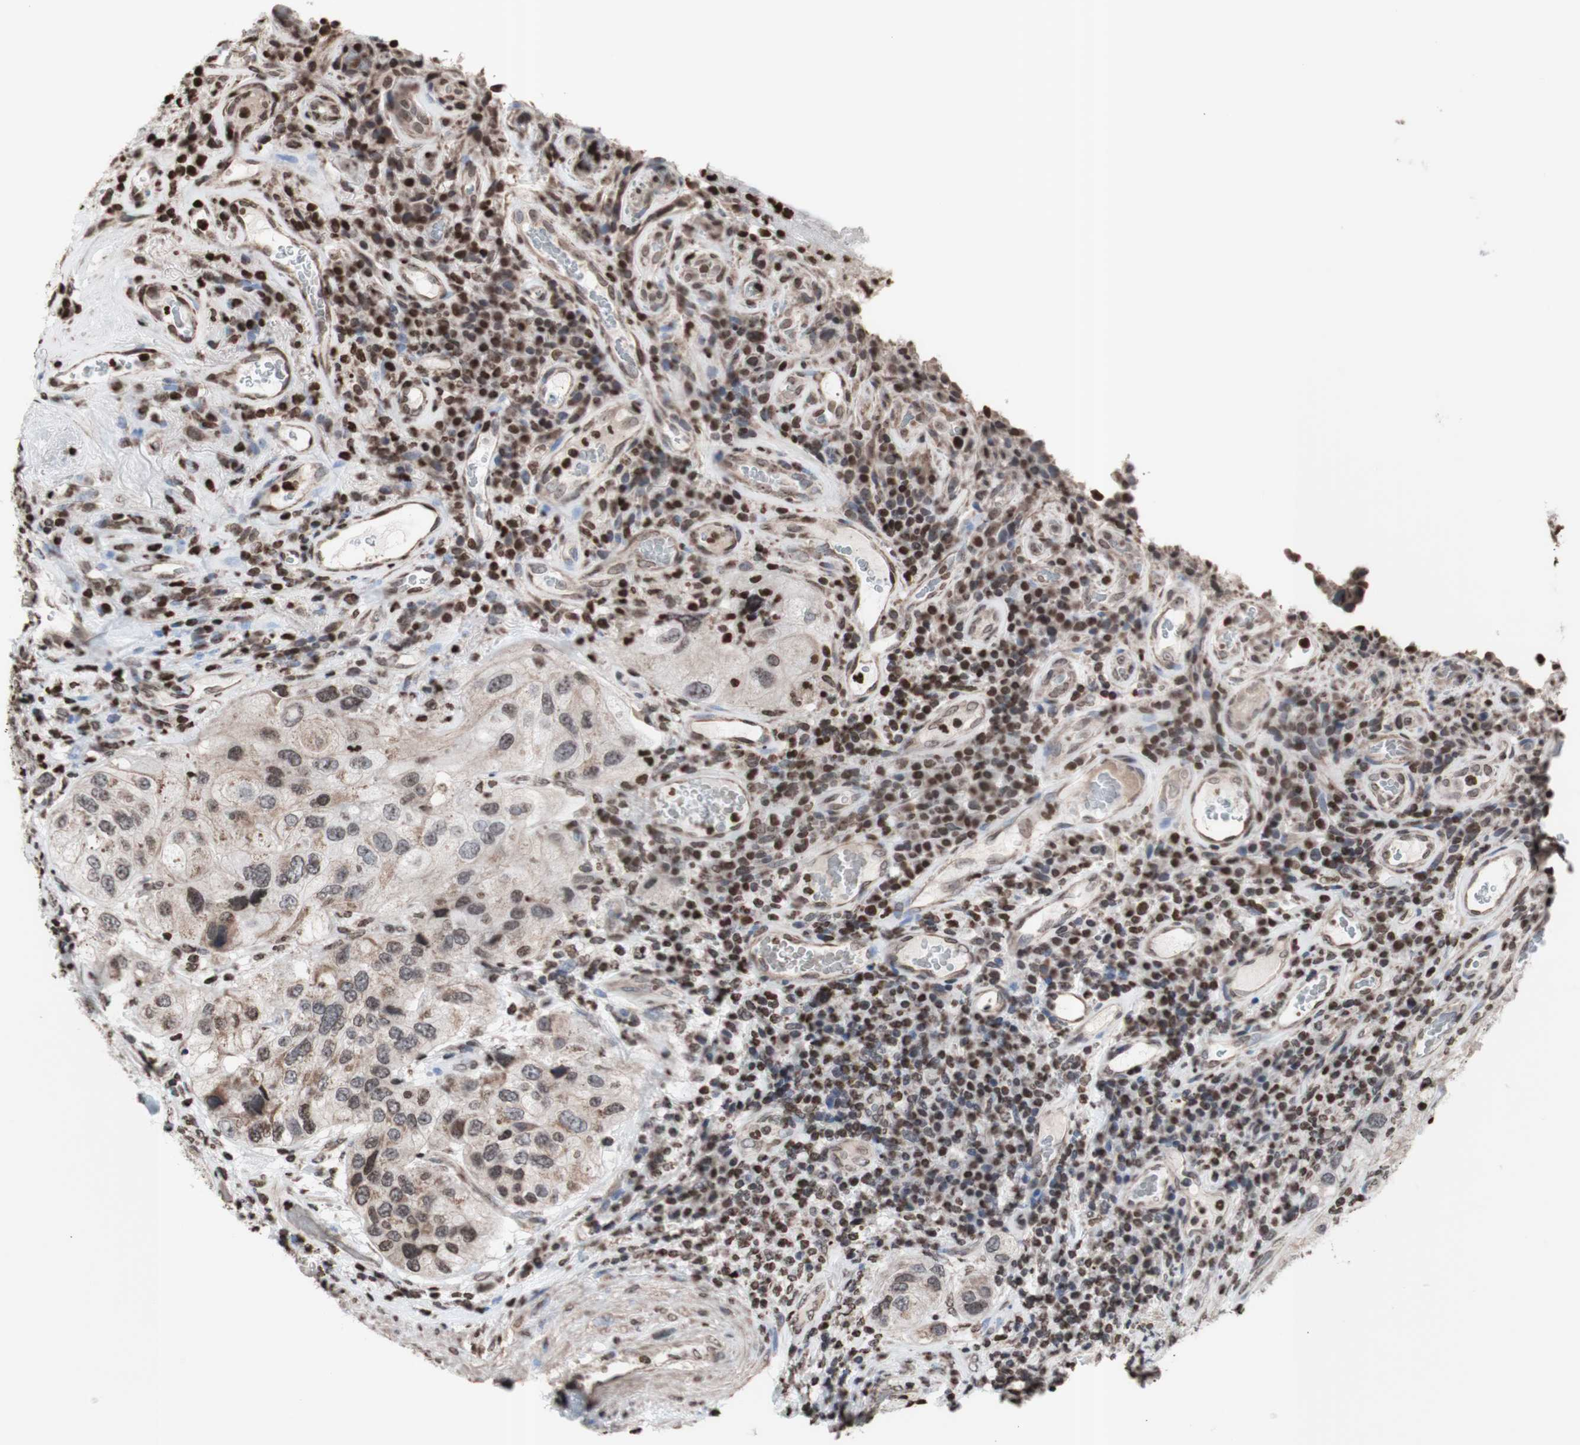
{"staining": {"intensity": "weak", "quantity": ">75%", "location": "cytoplasmic/membranous"}, "tissue": "urothelial cancer", "cell_type": "Tumor cells", "image_type": "cancer", "snomed": [{"axis": "morphology", "description": "Urothelial carcinoma, High grade"}, {"axis": "topography", "description": "Urinary bladder"}], "caption": "Immunohistochemical staining of human urothelial cancer reveals low levels of weak cytoplasmic/membranous expression in approximately >75% of tumor cells.", "gene": "SNAI2", "patient": {"sex": "female", "age": 64}}